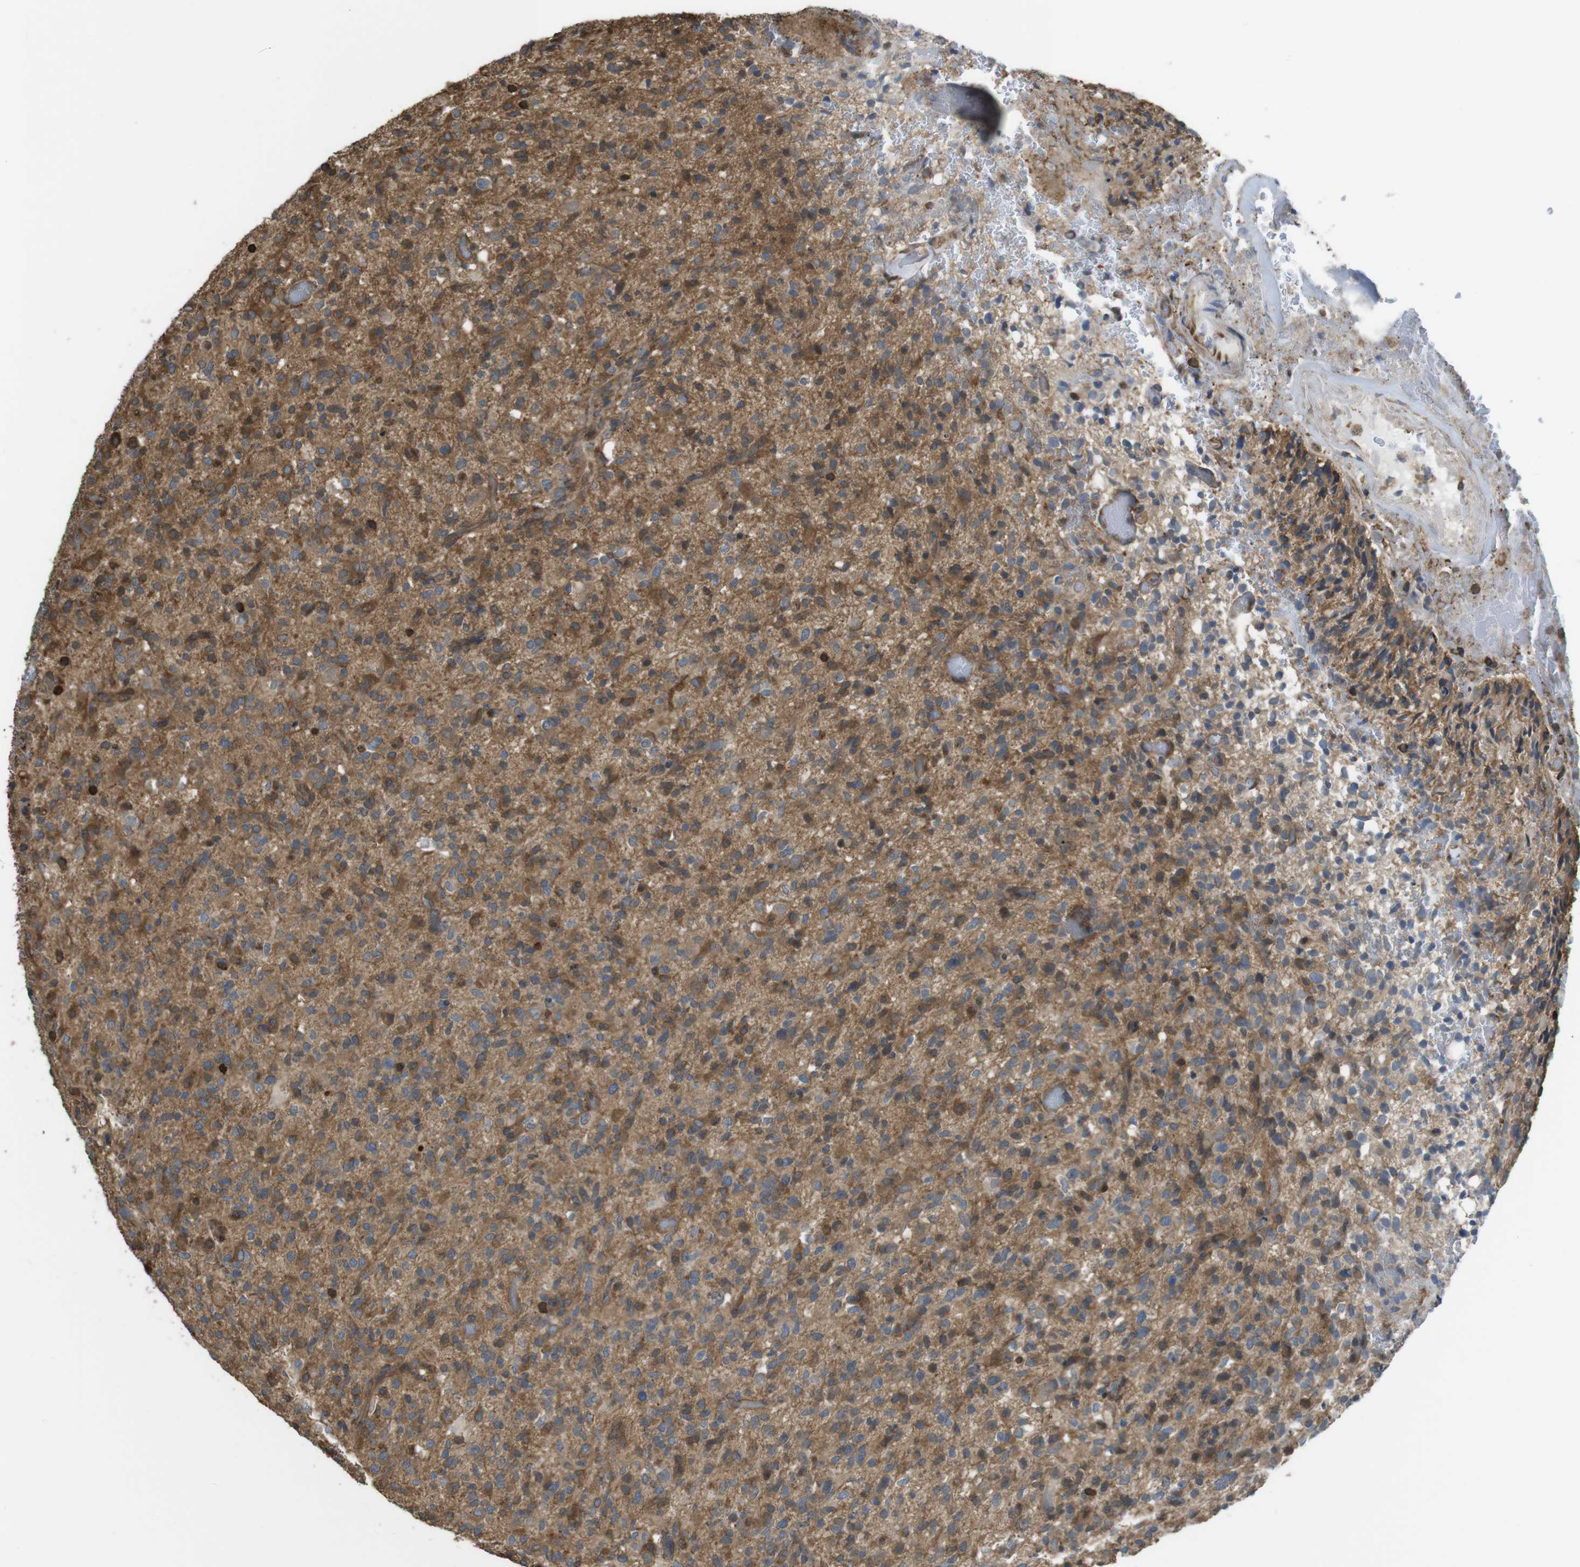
{"staining": {"intensity": "strong", "quantity": ">75%", "location": "cytoplasmic/membranous"}, "tissue": "glioma", "cell_type": "Tumor cells", "image_type": "cancer", "snomed": [{"axis": "morphology", "description": "Glioma, malignant, High grade"}, {"axis": "topography", "description": "Brain"}], "caption": "The immunohistochemical stain labels strong cytoplasmic/membranous expression in tumor cells of malignant glioma (high-grade) tissue. (brown staining indicates protein expression, while blue staining denotes nuclei).", "gene": "ARHGDIA", "patient": {"sex": "male", "age": 71}}